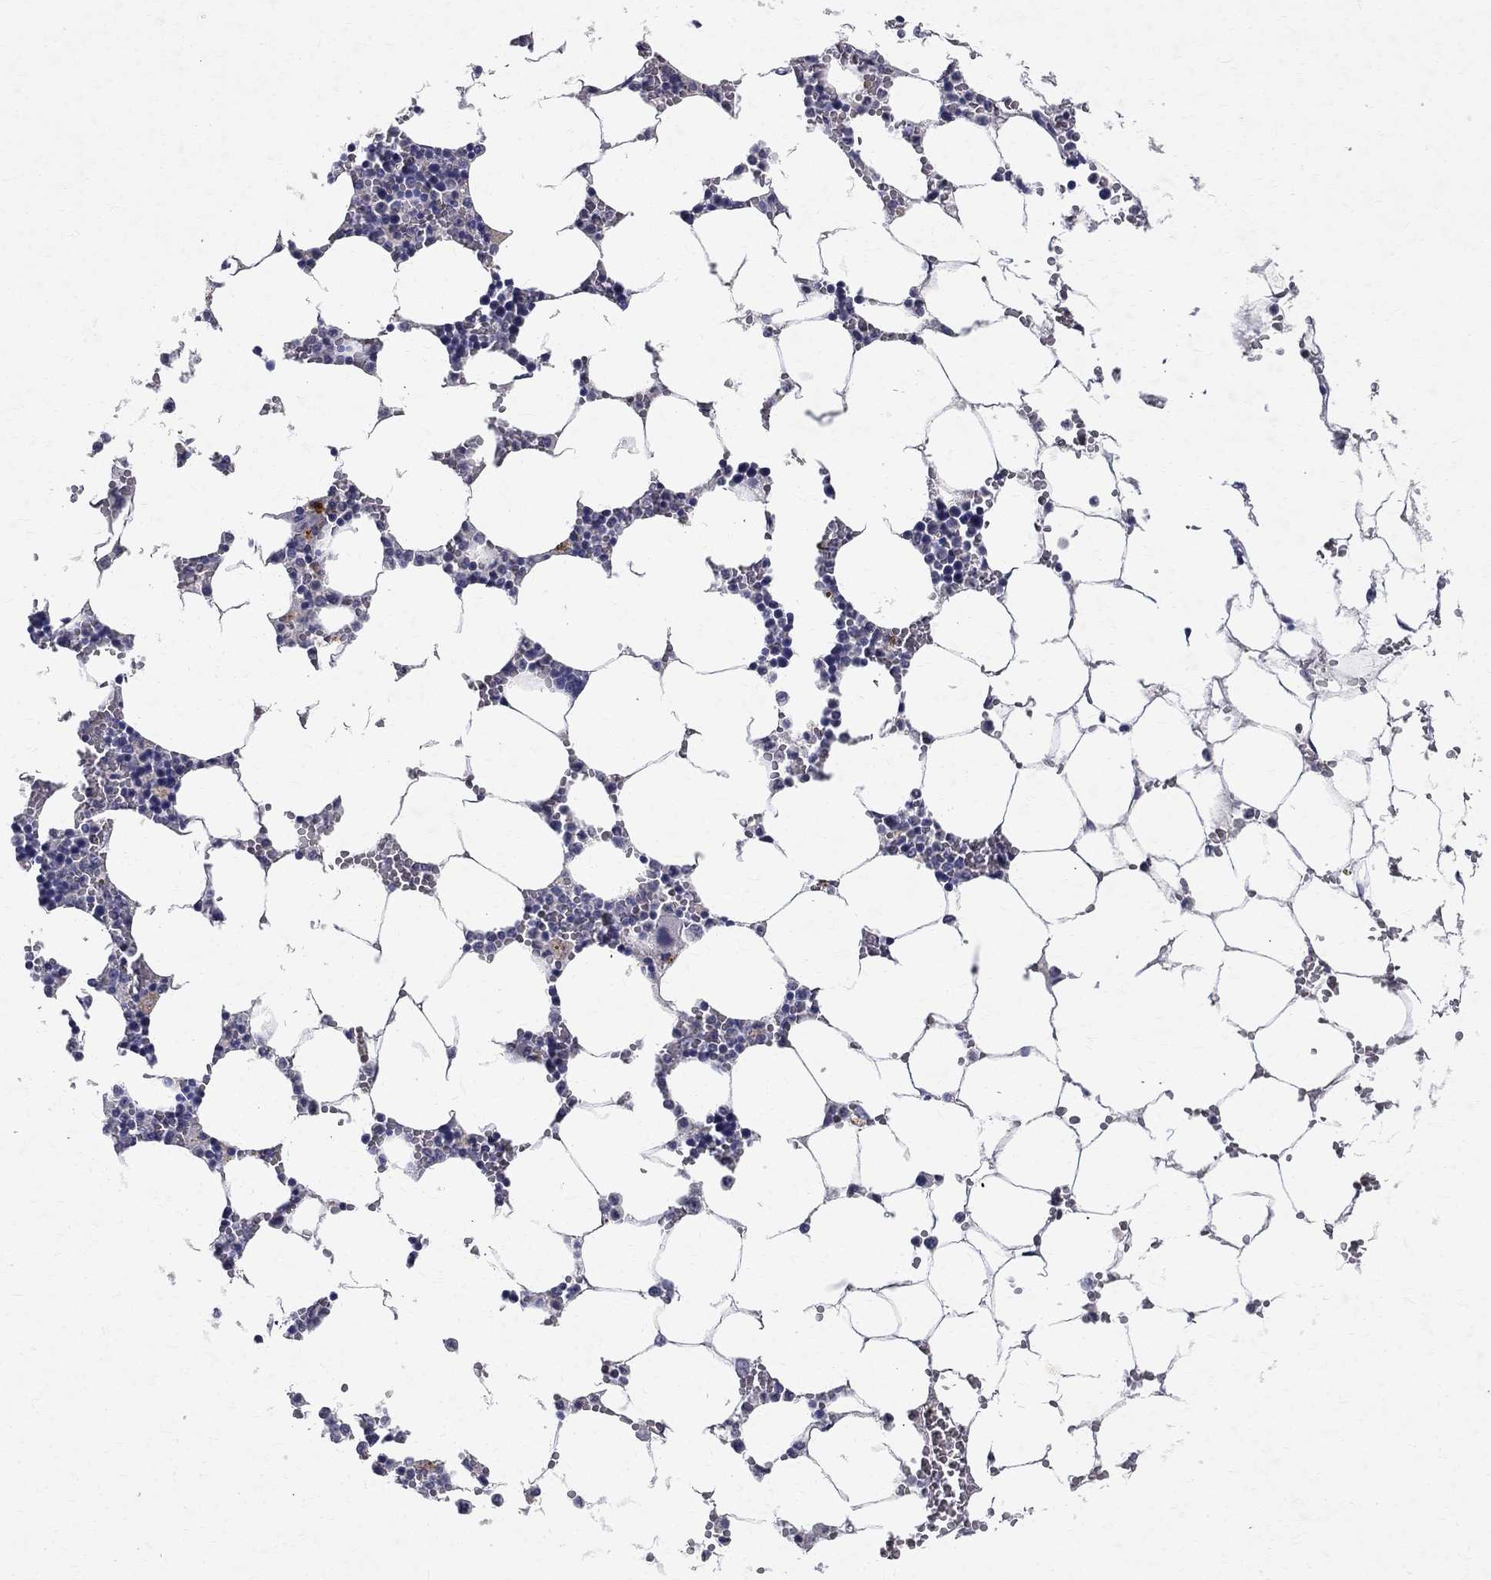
{"staining": {"intensity": "moderate", "quantity": "<25%", "location": "nuclear"}, "tissue": "bone marrow", "cell_type": "Hematopoietic cells", "image_type": "normal", "snomed": [{"axis": "morphology", "description": "Normal tissue, NOS"}, {"axis": "topography", "description": "Bone marrow"}], "caption": "IHC histopathology image of normal bone marrow stained for a protein (brown), which demonstrates low levels of moderate nuclear staining in approximately <25% of hematopoietic cells.", "gene": "RBFOX1", "patient": {"sex": "female", "age": 64}}